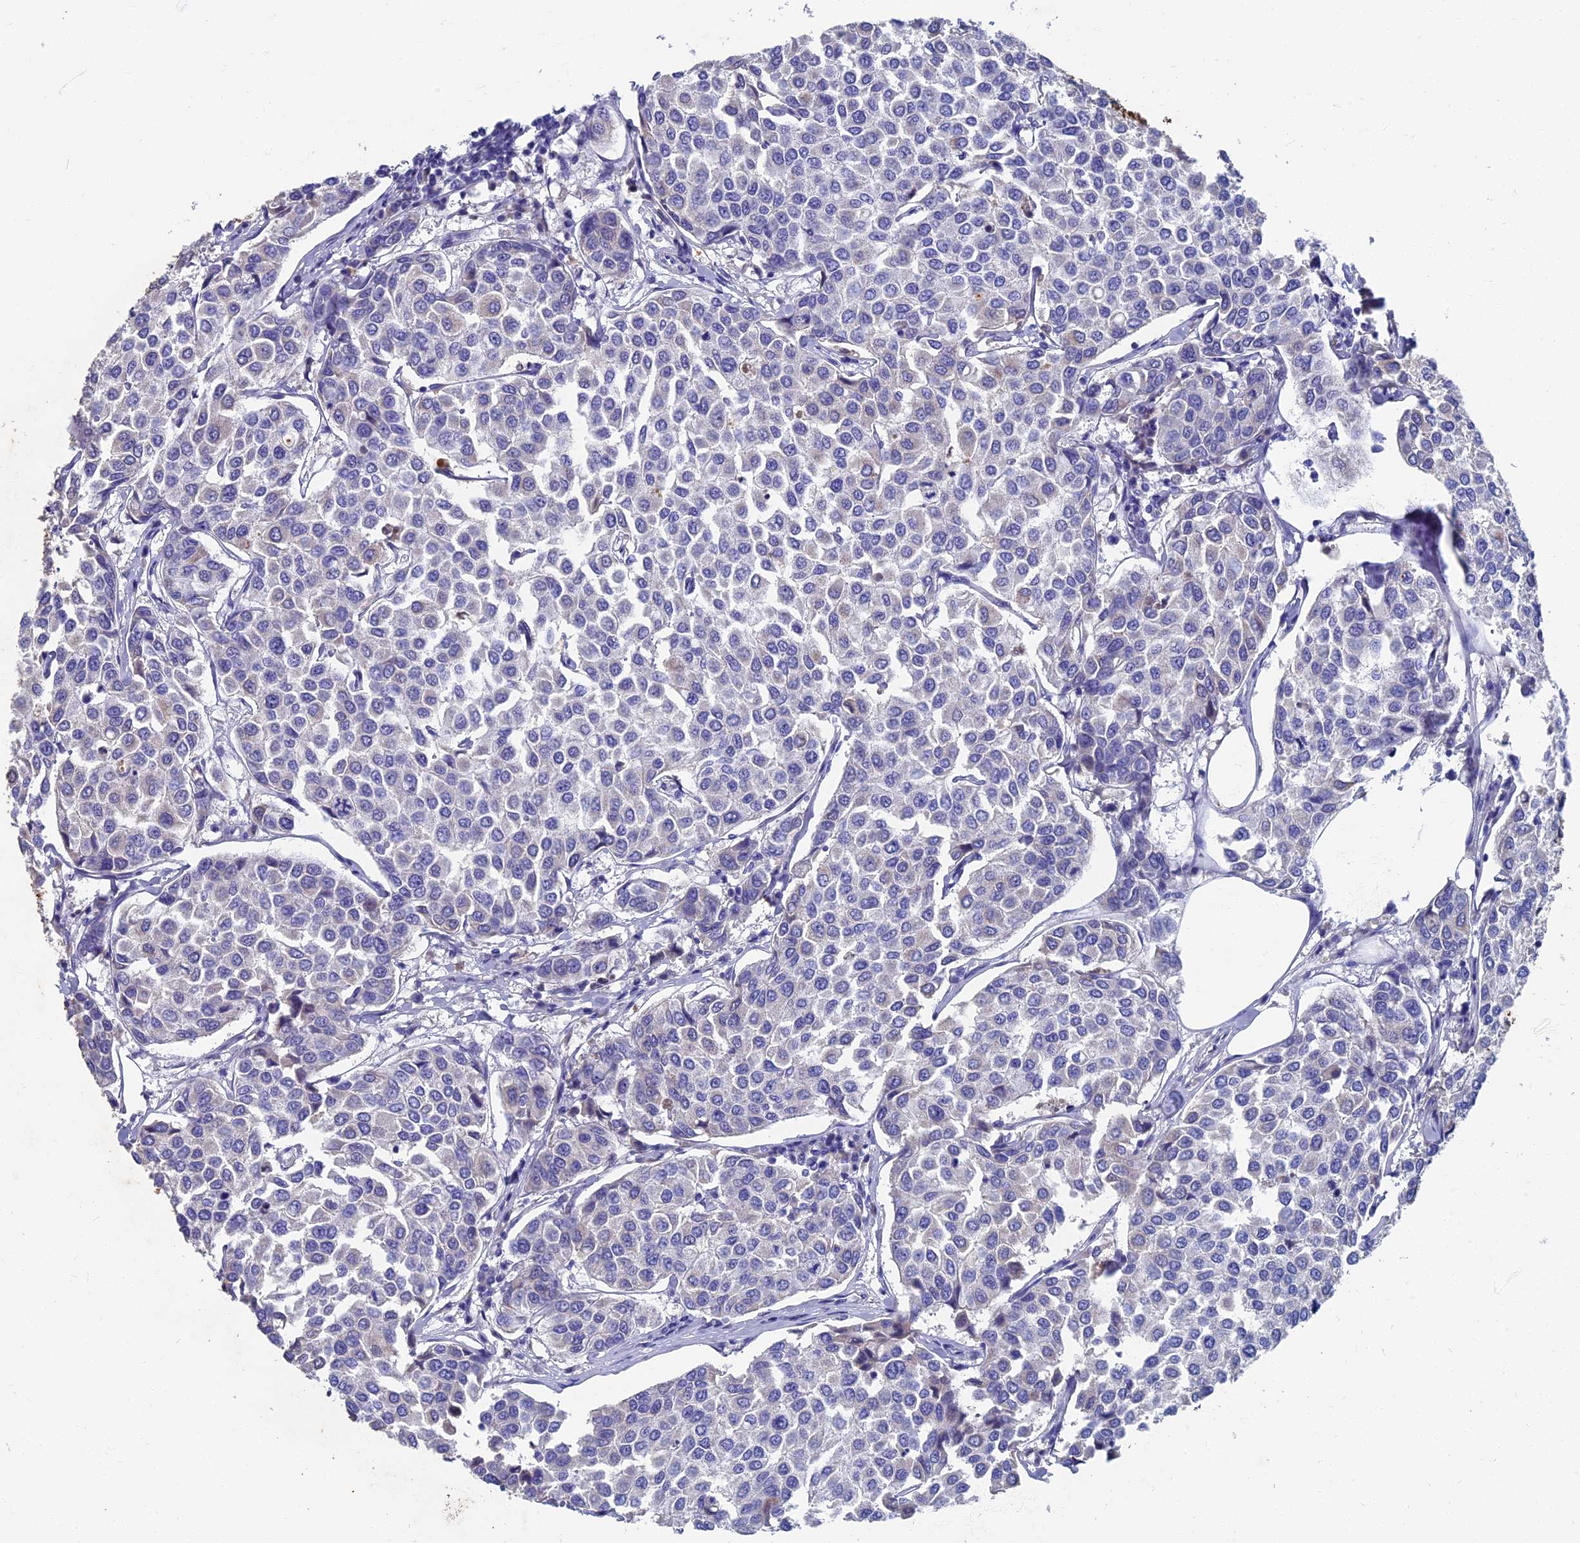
{"staining": {"intensity": "negative", "quantity": "none", "location": "none"}, "tissue": "breast cancer", "cell_type": "Tumor cells", "image_type": "cancer", "snomed": [{"axis": "morphology", "description": "Duct carcinoma"}, {"axis": "topography", "description": "Breast"}], "caption": "Histopathology image shows no significant protein staining in tumor cells of breast cancer (intraductal carcinoma).", "gene": "OAT", "patient": {"sex": "female", "age": 55}}